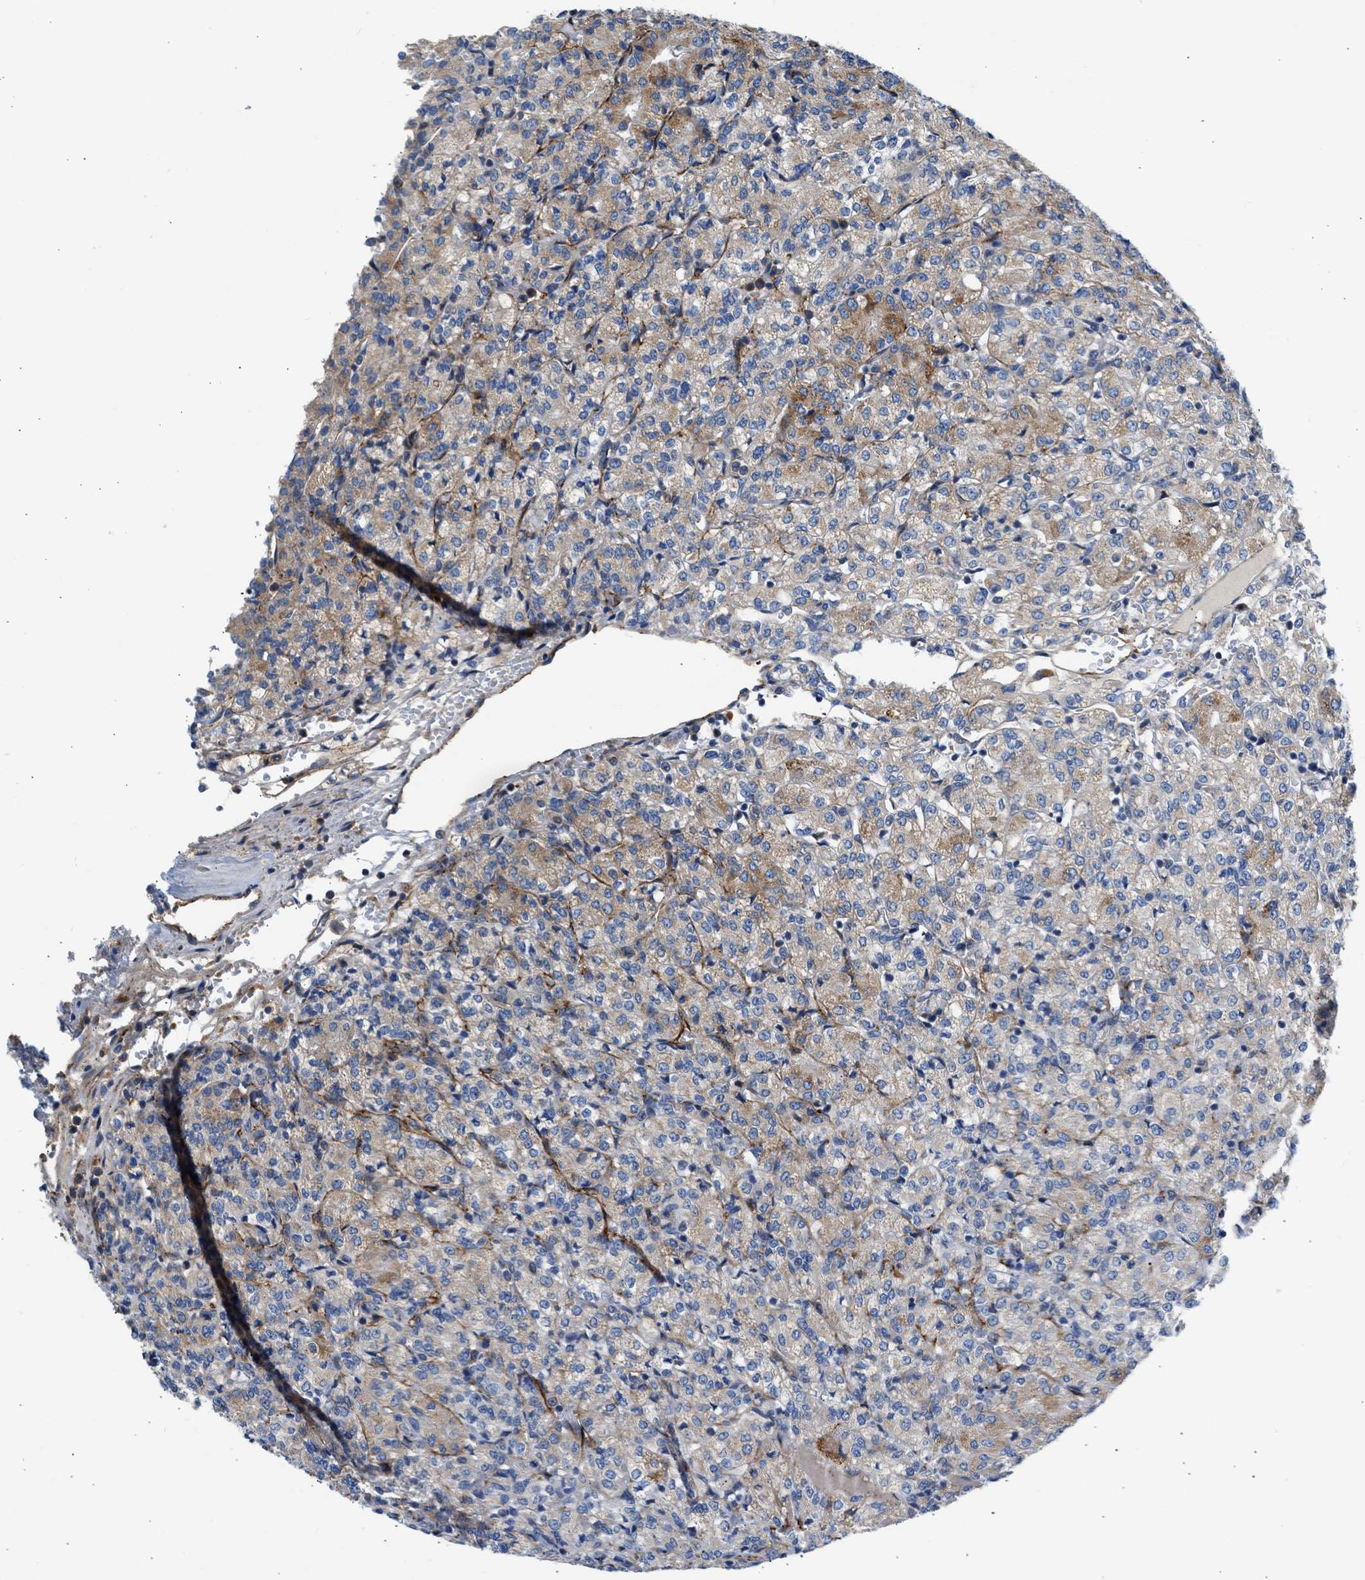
{"staining": {"intensity": "moderate", "quantity": "25%-75%", "location": "cytoplasmic/membranous"}, "tissue": "renal cancer", "cell_type": "Tumor cells", "image_type": "cancer", "snomed": [{"axis": "morphology", "description": "Adenocarcinoma, NOS"}, {"axis": "topography", "description": "Kidney"}], "caption": "Renal adenocarcinoma stained with DAB immunohistochemistry (IHC) exhibits medium levels of moderate cytoplasmic/membranous expression in about 25%-75% of tumor cells.", "gene": "ULK4", "patient": {"sex": "male", "age": 77}}